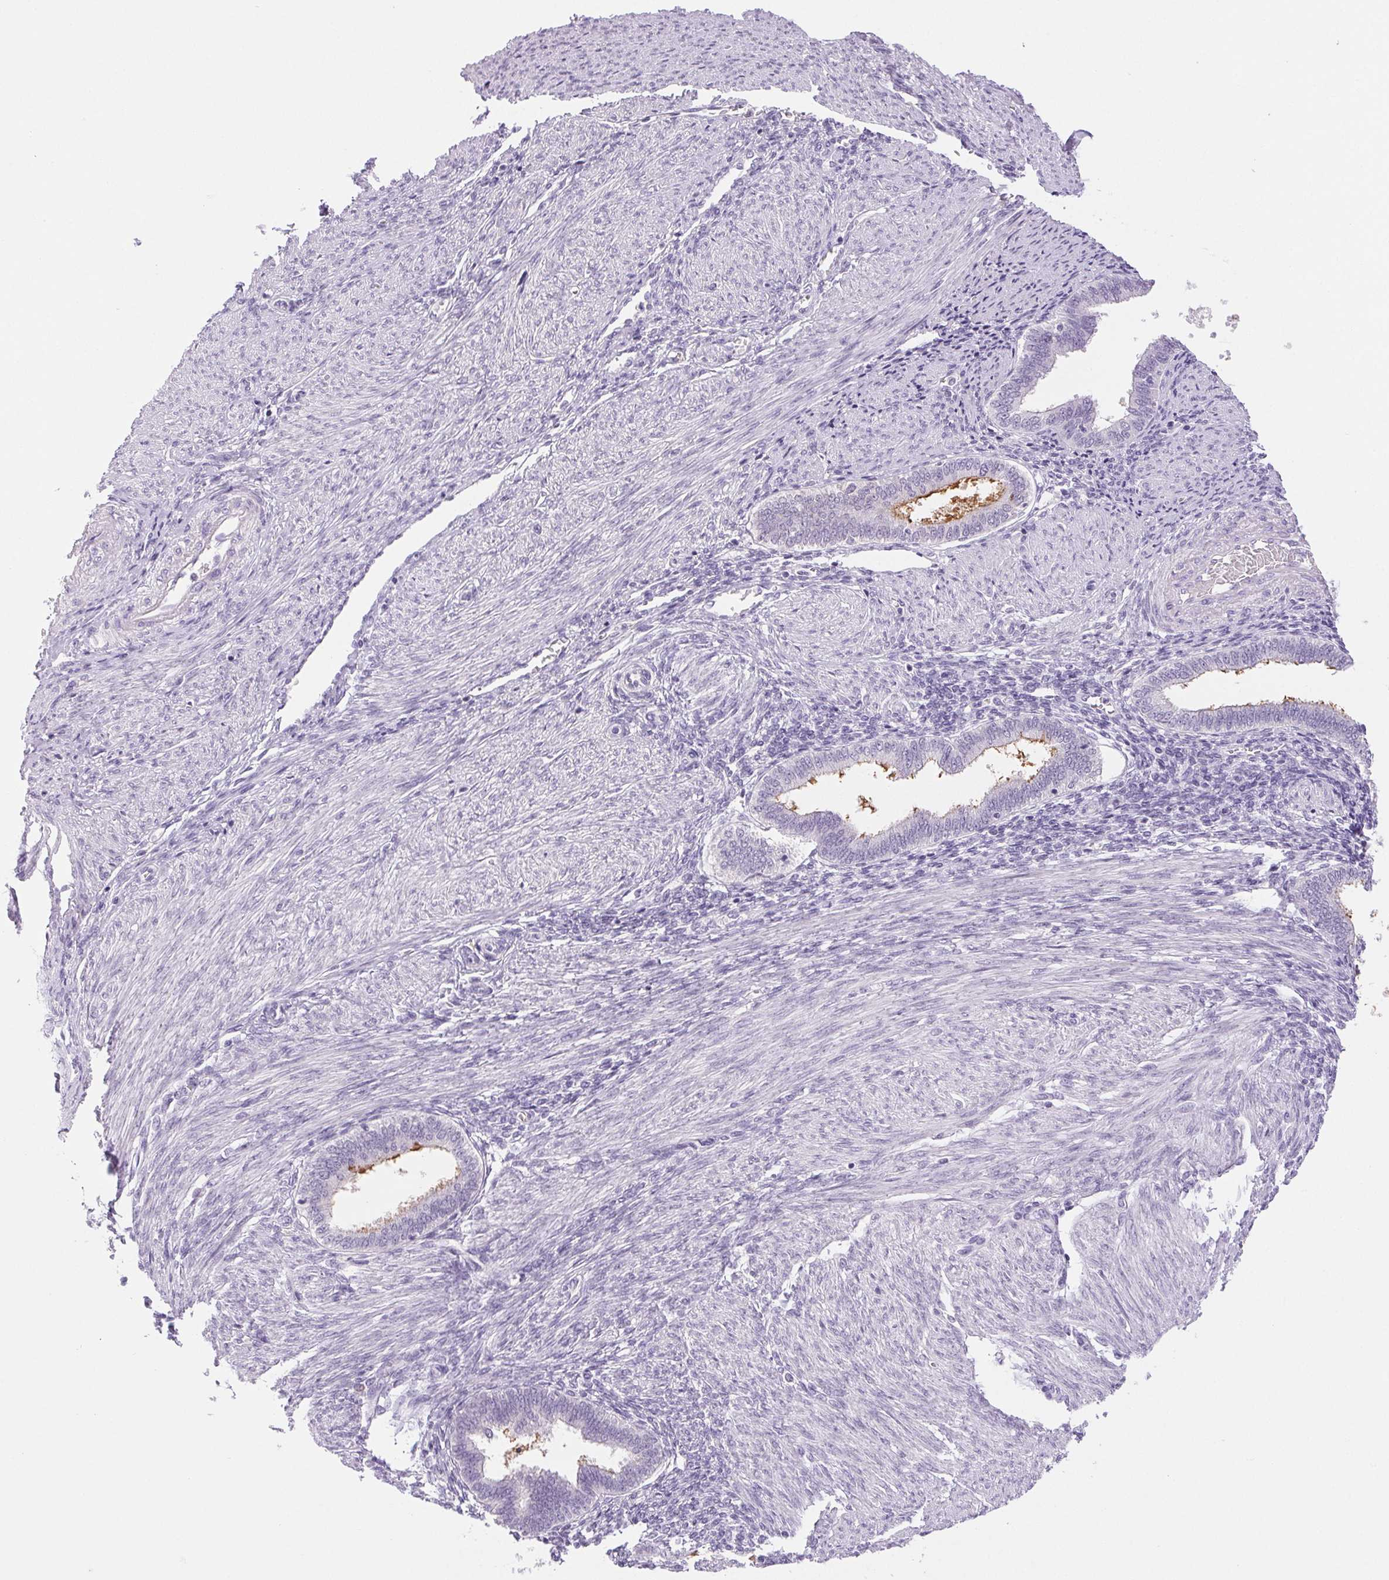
{"staining": {"intensity": "negative", "quantity": "none", "location": "none"}, "tissue": "endometrium", "cell_type": "Cells in endometrial stroma", "image_type": "normal", "snomed": [{"axis": "morphology", "description": "Normal tissue, NOS"}, {"axis": "topography", "description": "Endometrium"}], "caption": "This photomicrograph is of unremarkable endometrium stained with immunohistochemistry (IHC) to label a protein in brown with the nuclei are counter-stained blue. There is no positivity in cells in endometrial stroma. (Immunohistochemistry, brightfield microscopy, high magnification).", "gene": "IFIT1B", "patient": {"sex": "female", "age": 42}}